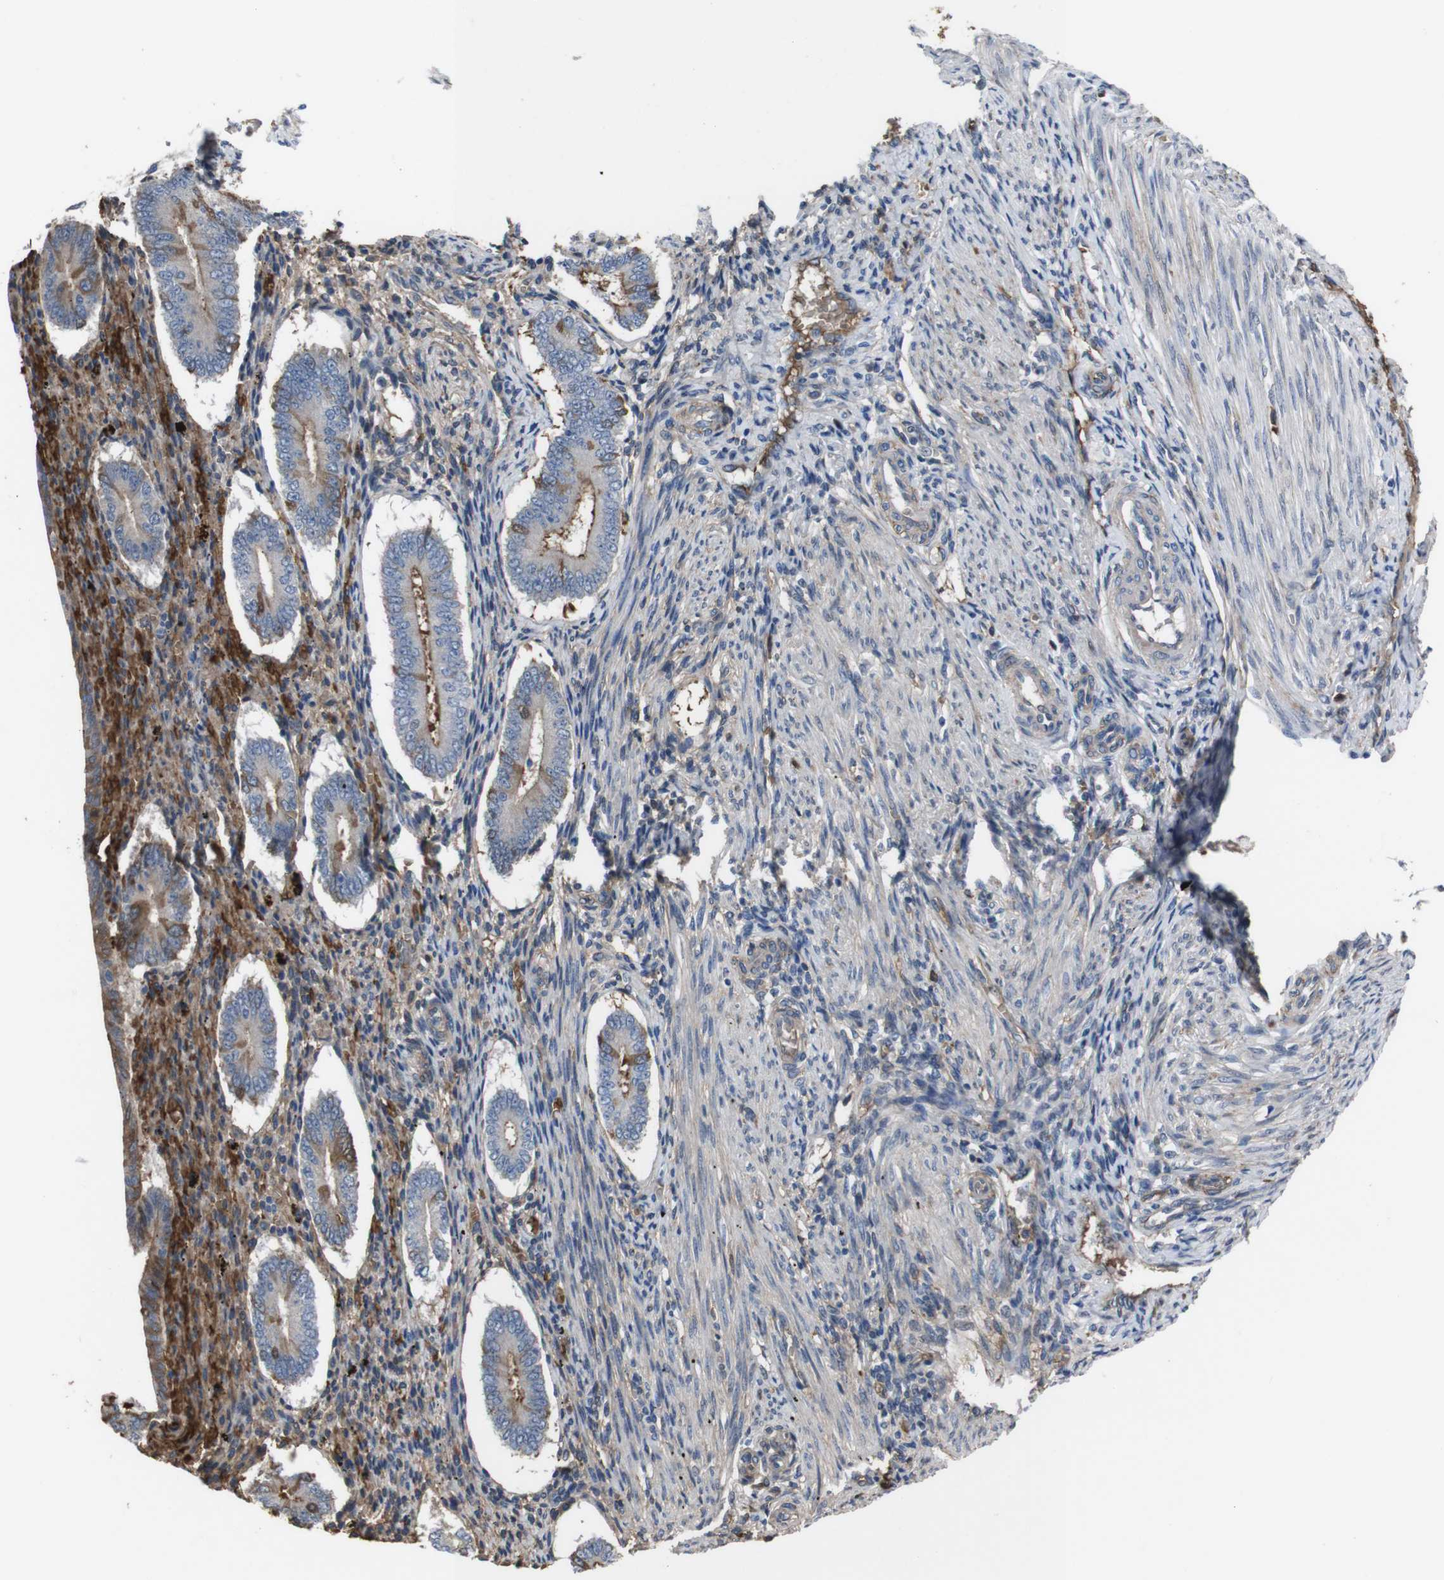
{"staining": {"intensity": "moderate", "quantity": ">75%", "location": "cytoplasmic/membranous"}, "tissue": "endometrium", "cell_type": "Cells in endometrial stroma", "image_type": "normal", "snomed": [{"axis": "morphology", "description": "Normal tissue, NOS"}, {"axis": "topography", "description": "Endometrium"}], "caption": "Unremarkable endometrium demonstrates moderate cytoplasmic/membranous expression in about >75% of cells in endometrial stroma (DAB IHC, brown staining for protein, blue staining for nuclei)..", "gene": "SPTB", "patient": {"sex": "female", "age": 42}}